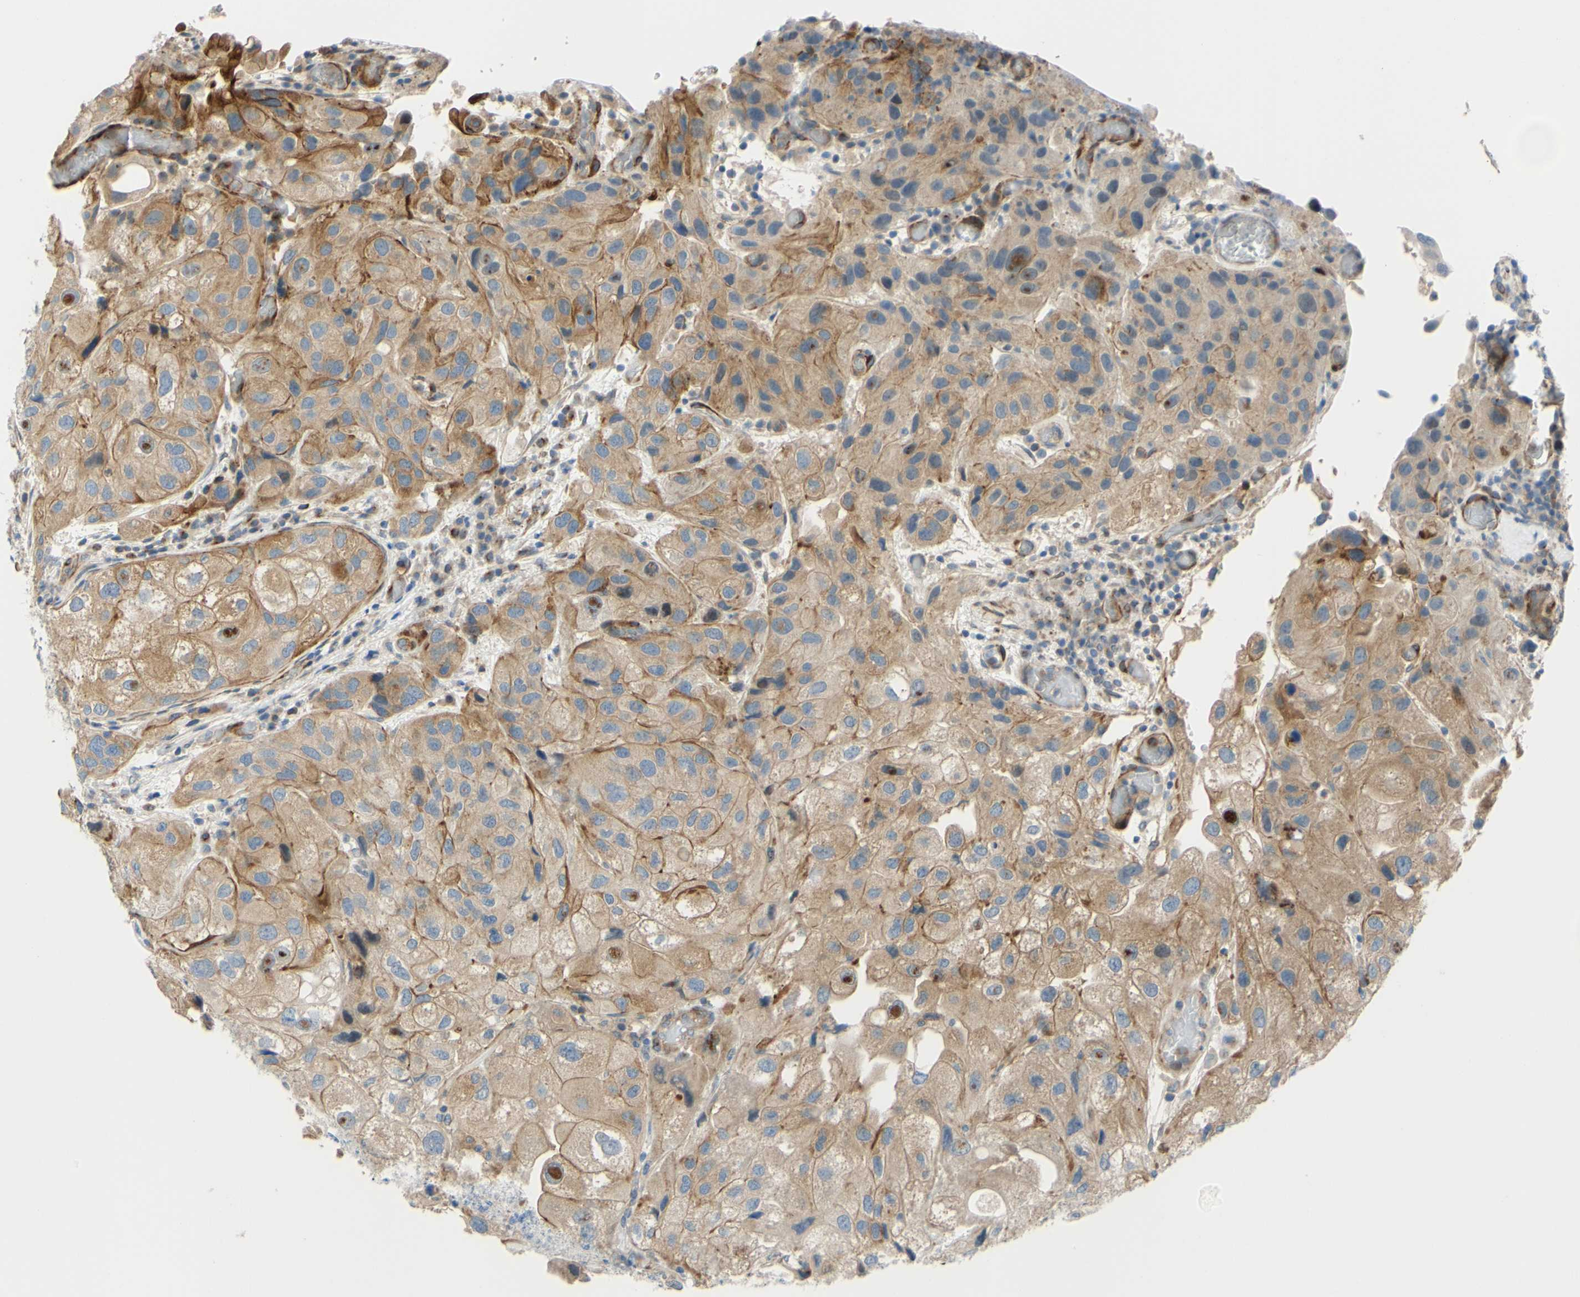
{"staining": {"intensity": "weak", "quantity": ">75%", "location": "cytoplasmic/membranous"}, "tissue": "urothelial cancer", "cell_type": "Tumor cells", "image_type": "cancer", "snomed": [{"axis": "morphology", "description": "Urothelial carcinoma, High grade"}, {"axis": "topography", "description": "Urinary bladder"}], "caption": "A photomicrograph of human urothelial cancer stained for a protein reveals weak cytoplasmic/membranous brown staining in tumor cells. Ihc stains the protein of interest in brown and the nuclei are stained blue.", "gene": "ARHGAP1", "patient": {"sex": "female", "age": 64}}